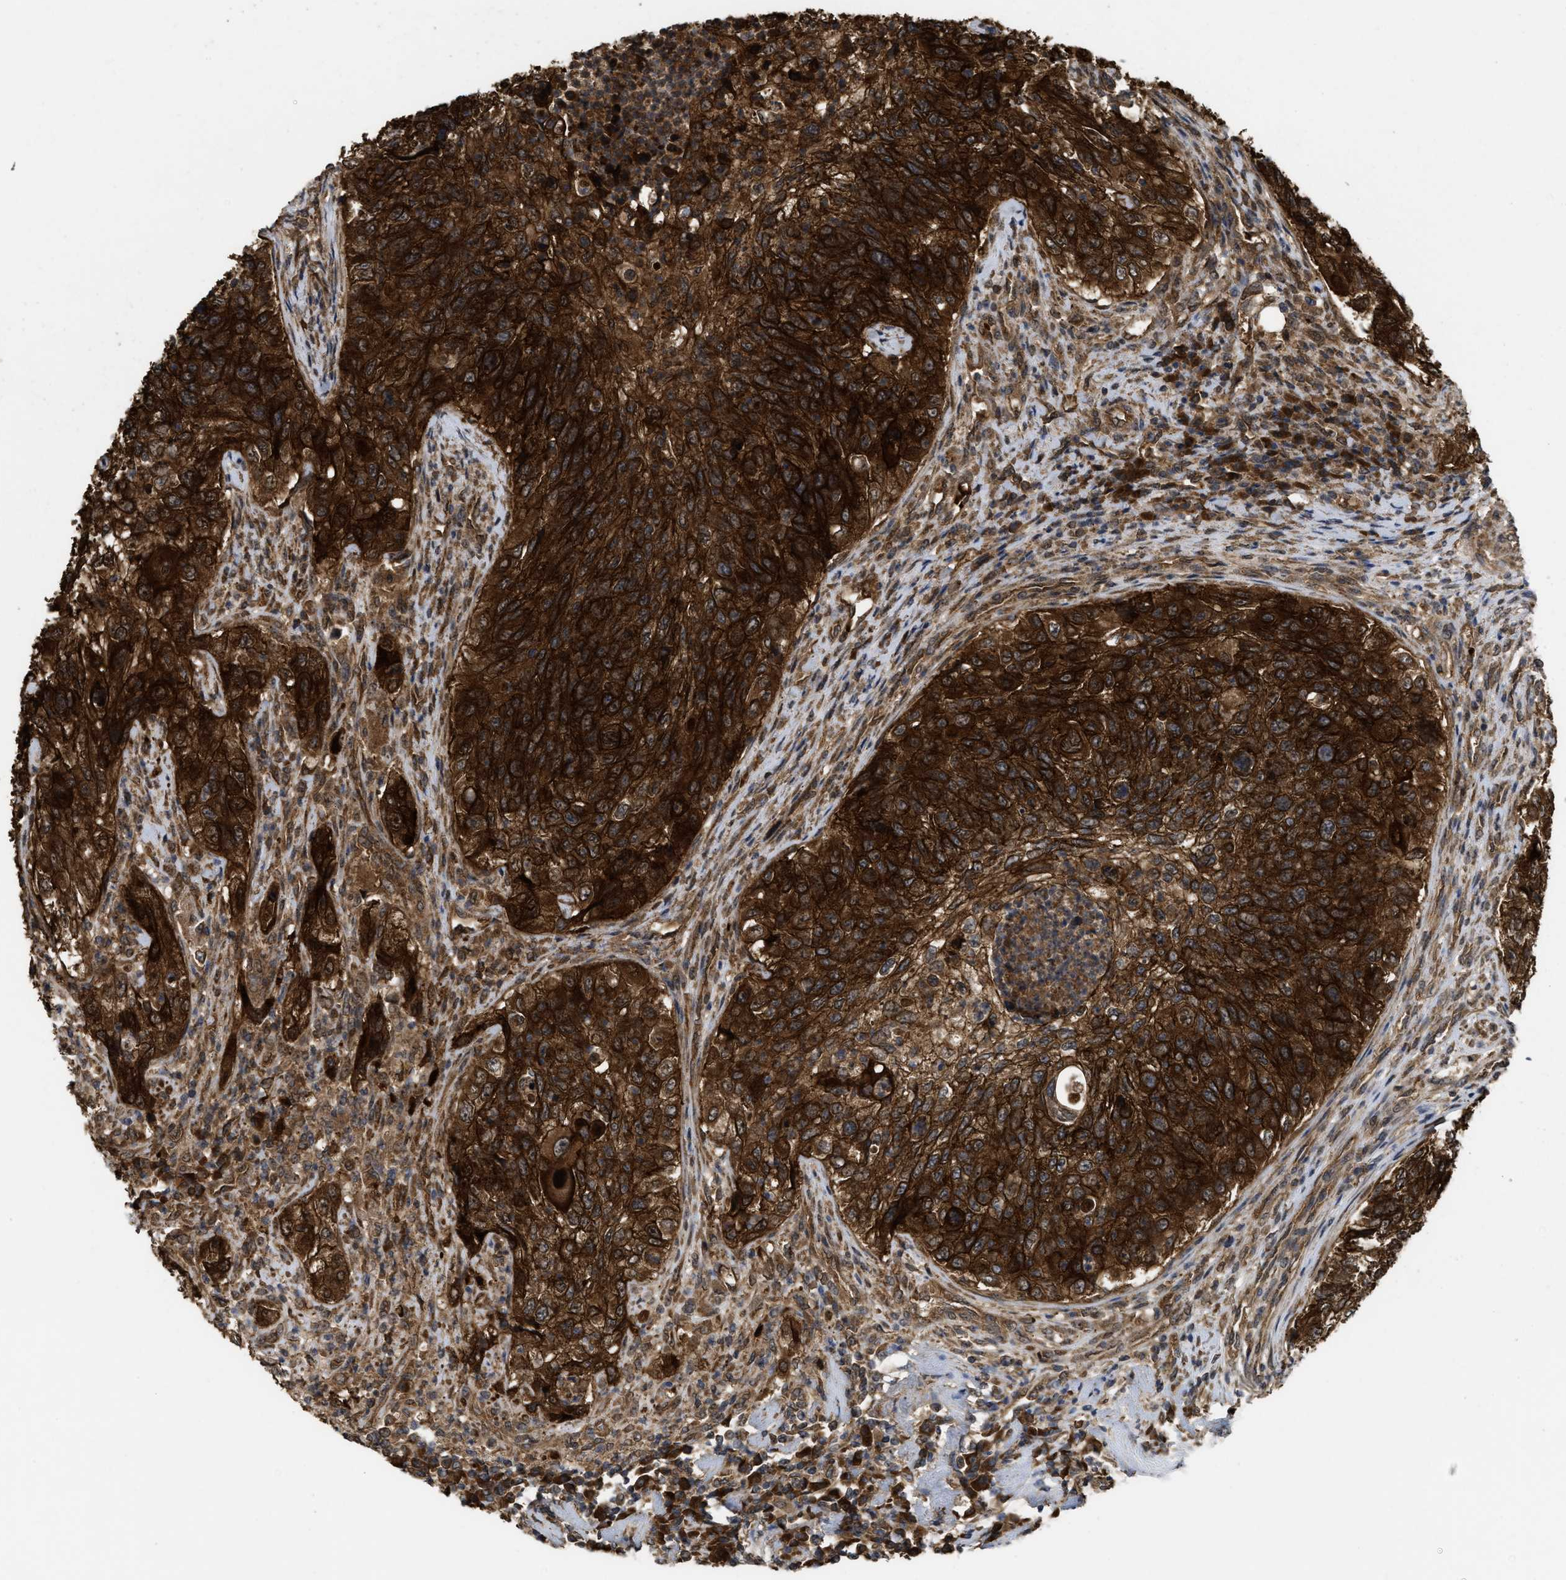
{"staining": {"intensity": "strong", "quantity": ">75%", "location": "cytoplasmic/membranous"}, "tissue": "urothelial cancer", "cell_type": "Tumor cells", "image_type": "cancer", "snomed": [{"axis": "morphology", "description": "Urothelial carcinoma, High grade"}, {"axis": "topography", "description": "Urinary bladder"}], "caption": "A high-resolution photomicrograph shows immunohistochemistry (IHC) staining of urothelial carcinoma (high-grade), which exhibits strong cytoplasmic/membranous positivity in approximately >75% of tumor cells. The staining is performed using DAB brown chromogen to label protein expression. The nuclei are counter-stained blue using hematoxylin.", "gene": "FZD6", "patient": {"sex": "female", "age": 60}}